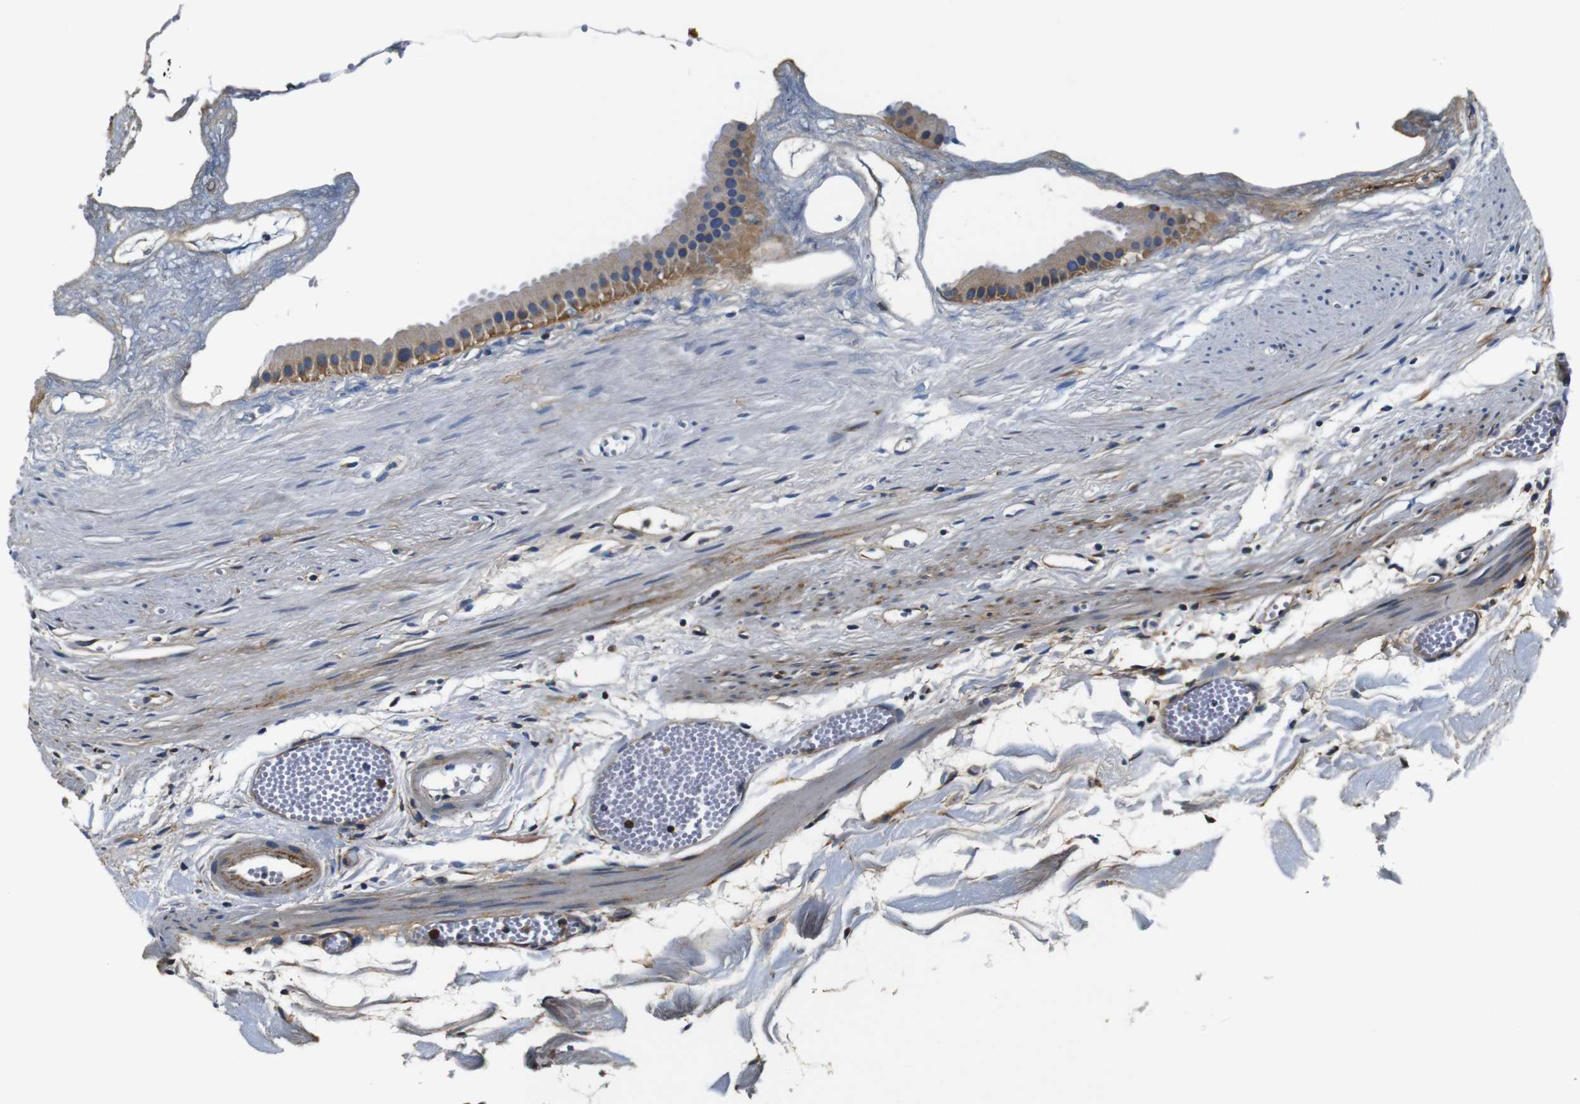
{"staining": {"intensity": "moderate", "quantity": "25%-75%", "location": "cytoplasmic/membranous"}, "tissue": "gallbladder", "cell_type": "Glandular cells", "image_type": "normal", "snomed": [{"axis": "morphology", "description": "Normal tissue, NOS"}, {"axis": "topography", "description": "Gallbladder"}], "caption": "IHC staining of unremarkable gallbladder, which exhibits medium levels of moderate cytoplasmic/membranous expression in approximately 25%-75% of glandular cells indicating moderate cytoplasmic/membranous protein expression. The staining was performed using DAB (3,3'-diaminobenzidine) (brown) for protein detection and nuclei were counterstained in hematoxylin (blue).", "gene": "COL1A1", "patient": {"sex": "female", "age": 64}}